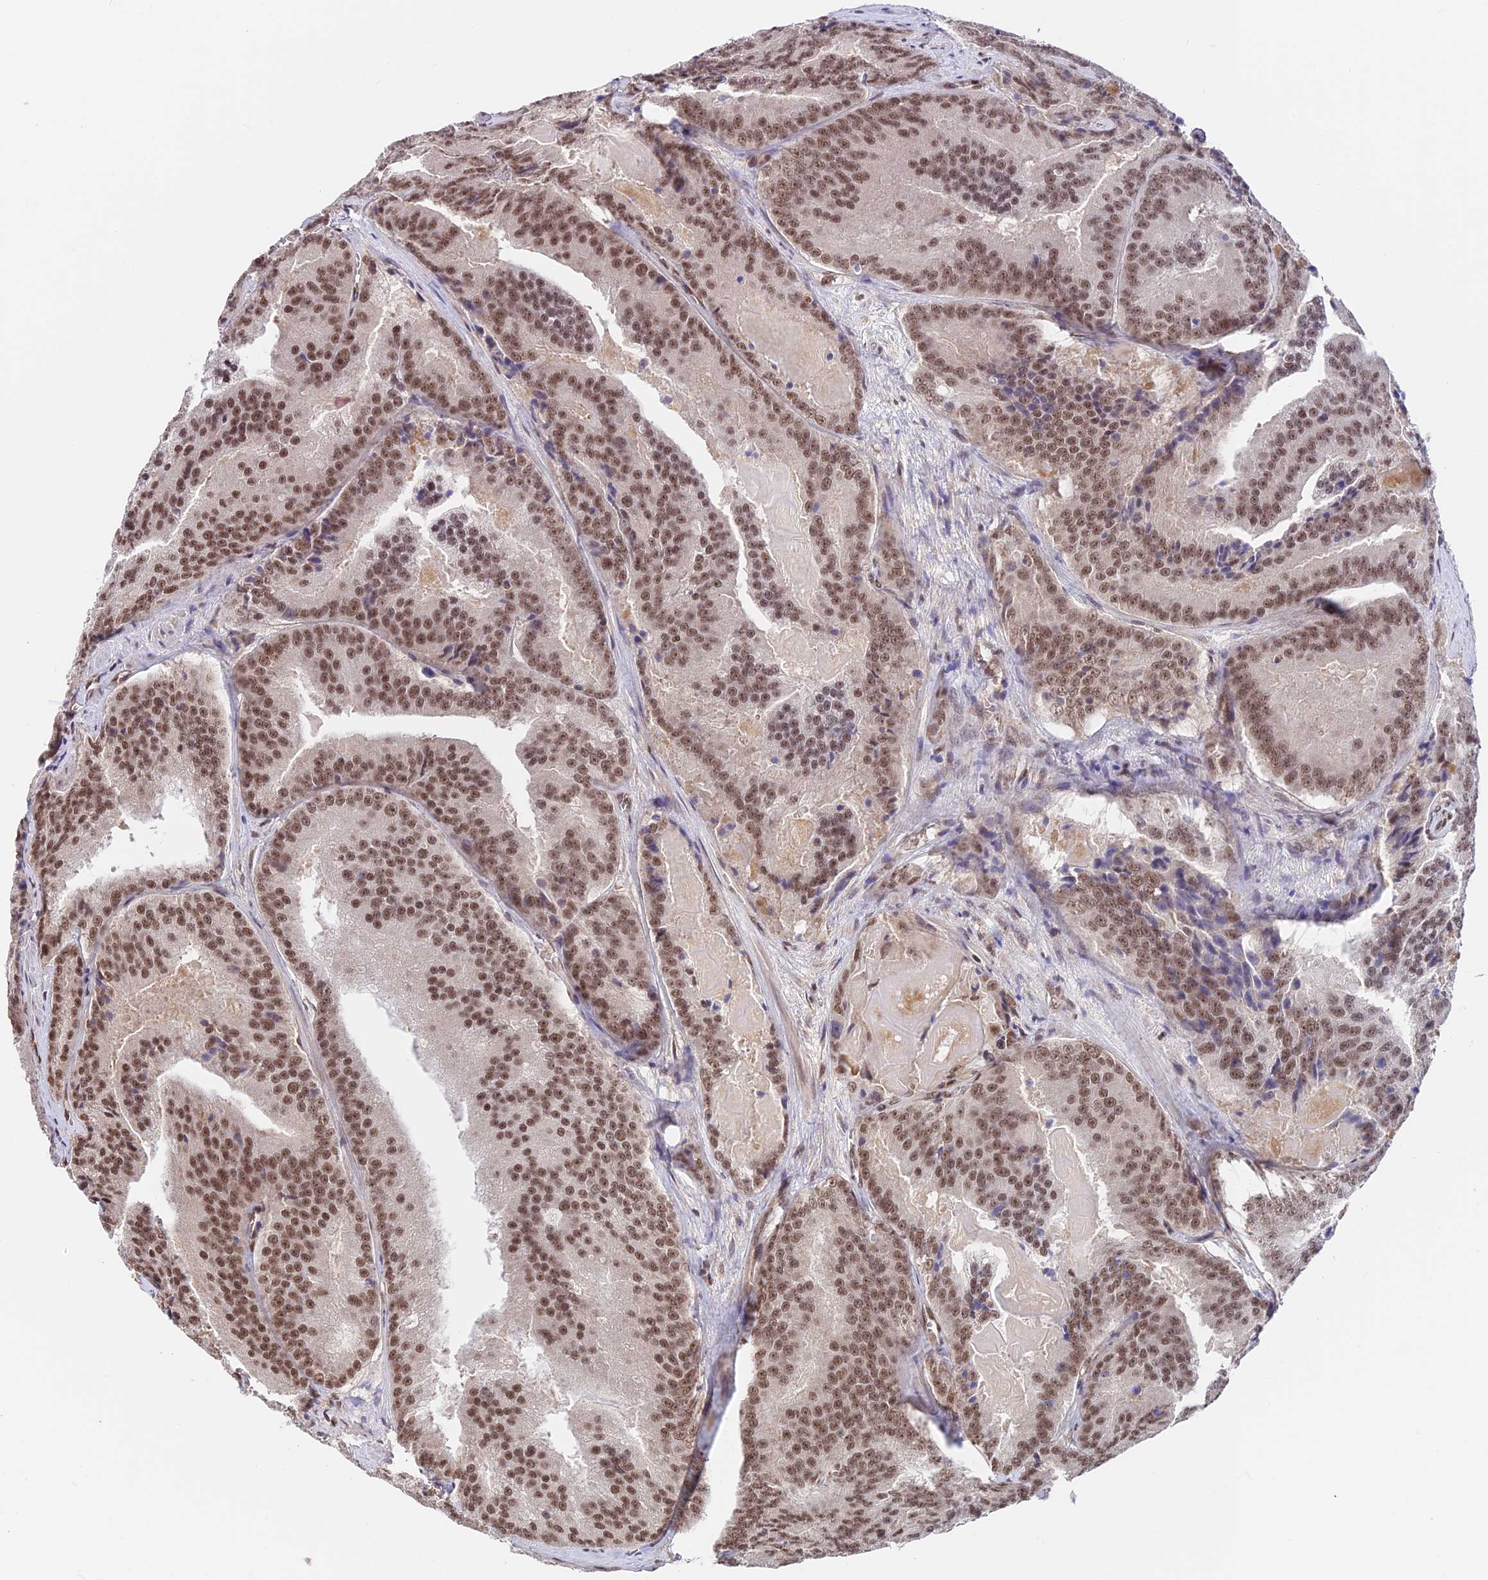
{"staining": {"intensity": "moderate", "quantity": ">75%", "location": "nuclear"}, "tissue": "prostate cancer", "cell_type": "Tumor cells", "image_type": "cancer", "snomed": [{"axis": "morphology", "description": "Adenocarcinoma, High grade"}, {"axis": "topography", "description": "Prostate"}], "caption": "High-power microscopy captured an immunohistochemistry (IHC) histopathology image of prostate cancer, revealing moderate nuclear staining in about >75% of tumor cells.", "gene": "RBM42", "patient": {"sex": "male", "age": 61}}